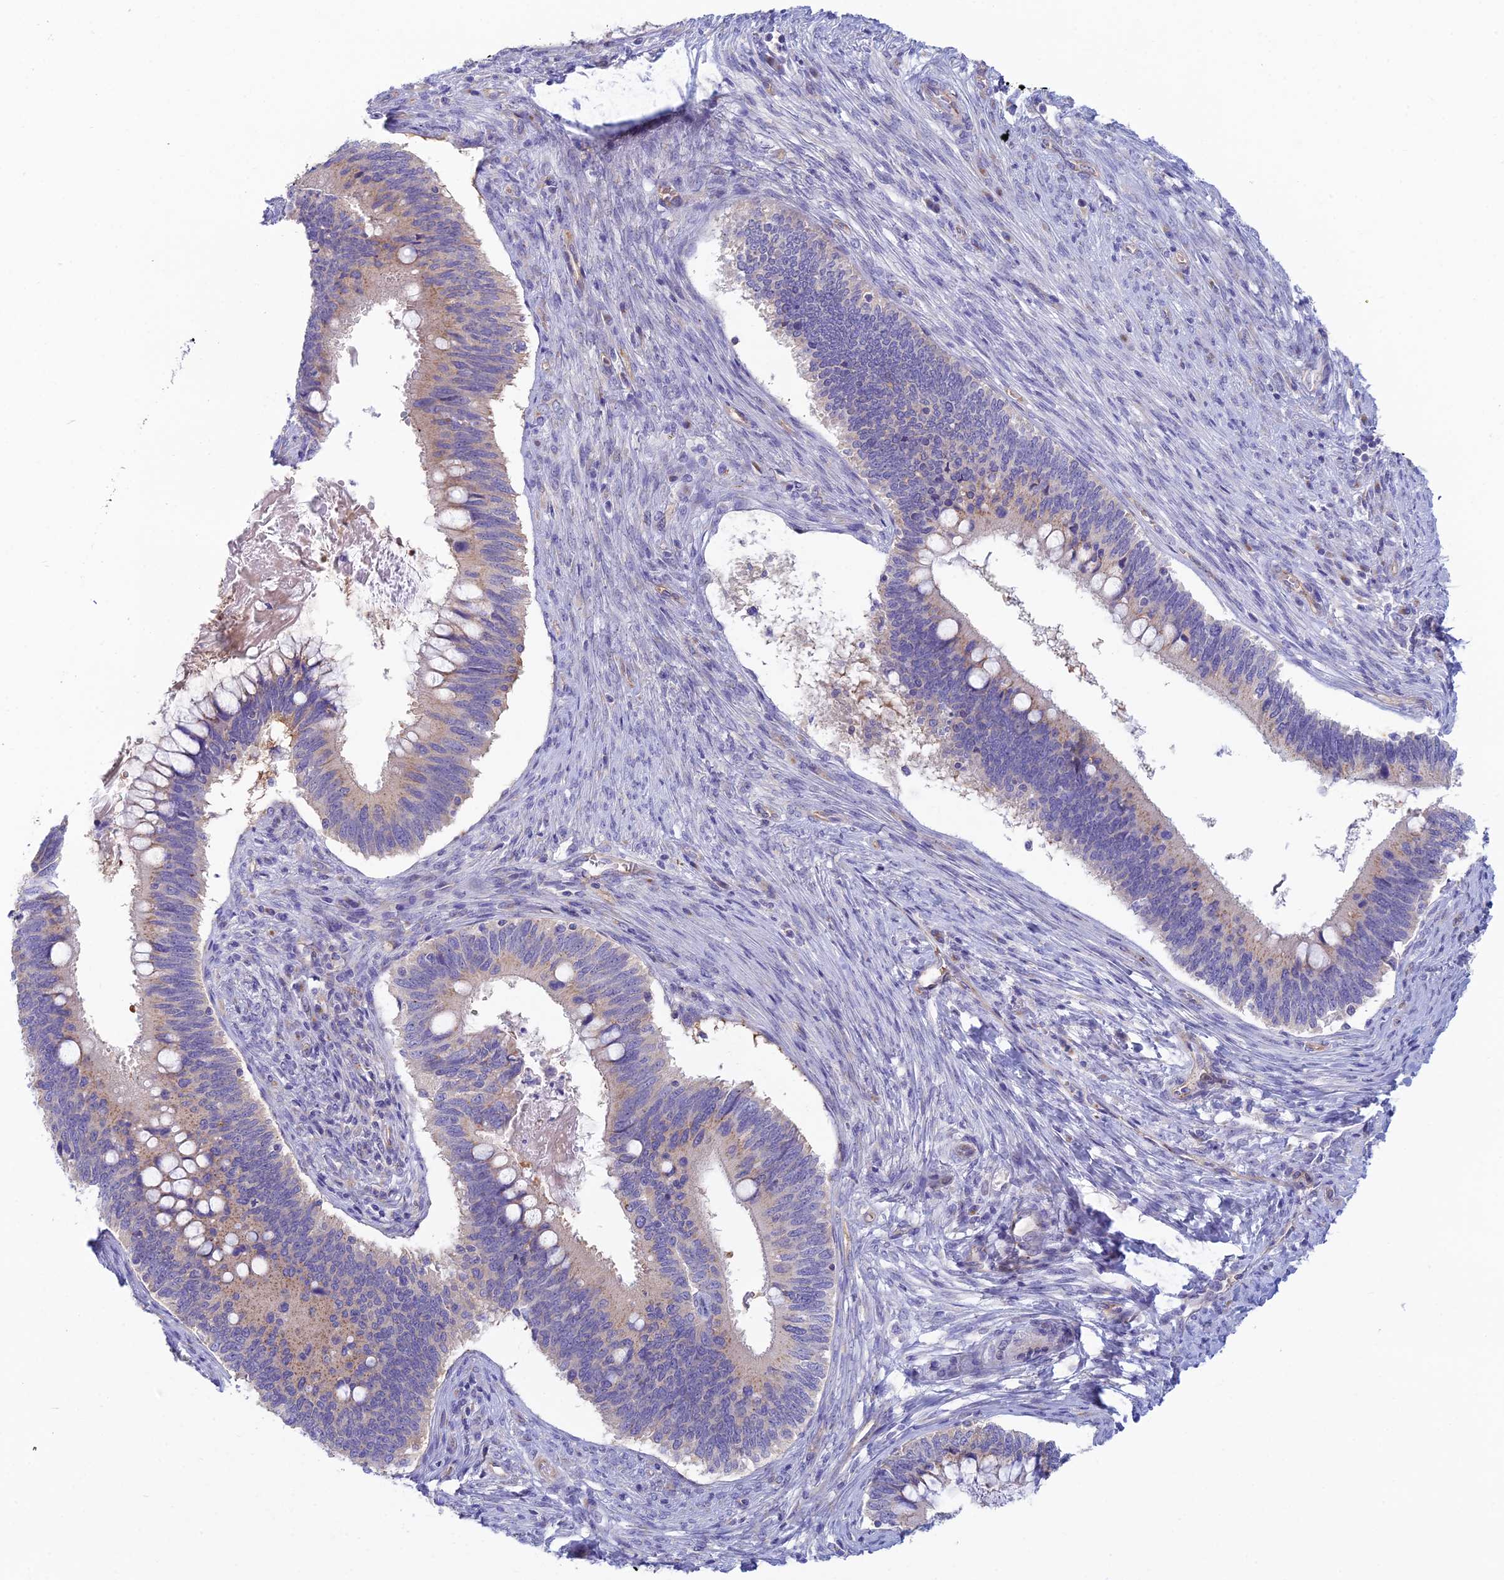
{"staining": {"intensity": "weak", "quantity": "25%-75%", "location": "cytoplasmic/membranous"}, "tissue": "cervical cancer", "cell_type": "Tumor cells", "image_type": "cancer", "snomed": [{"axis": "morphology", "description": "Adenocarcinoma, NOS"}, {"axis": "topography", "description": "Cervix"}], "caption": "Protein staining of adenocarcinoma (cervical) tissue exhibits weak cytoplasmic/membranous staining in about 25%-75% of tumor cells.", "gene": "ZNF564", "patient": {"sex": "female", "age": 42}}